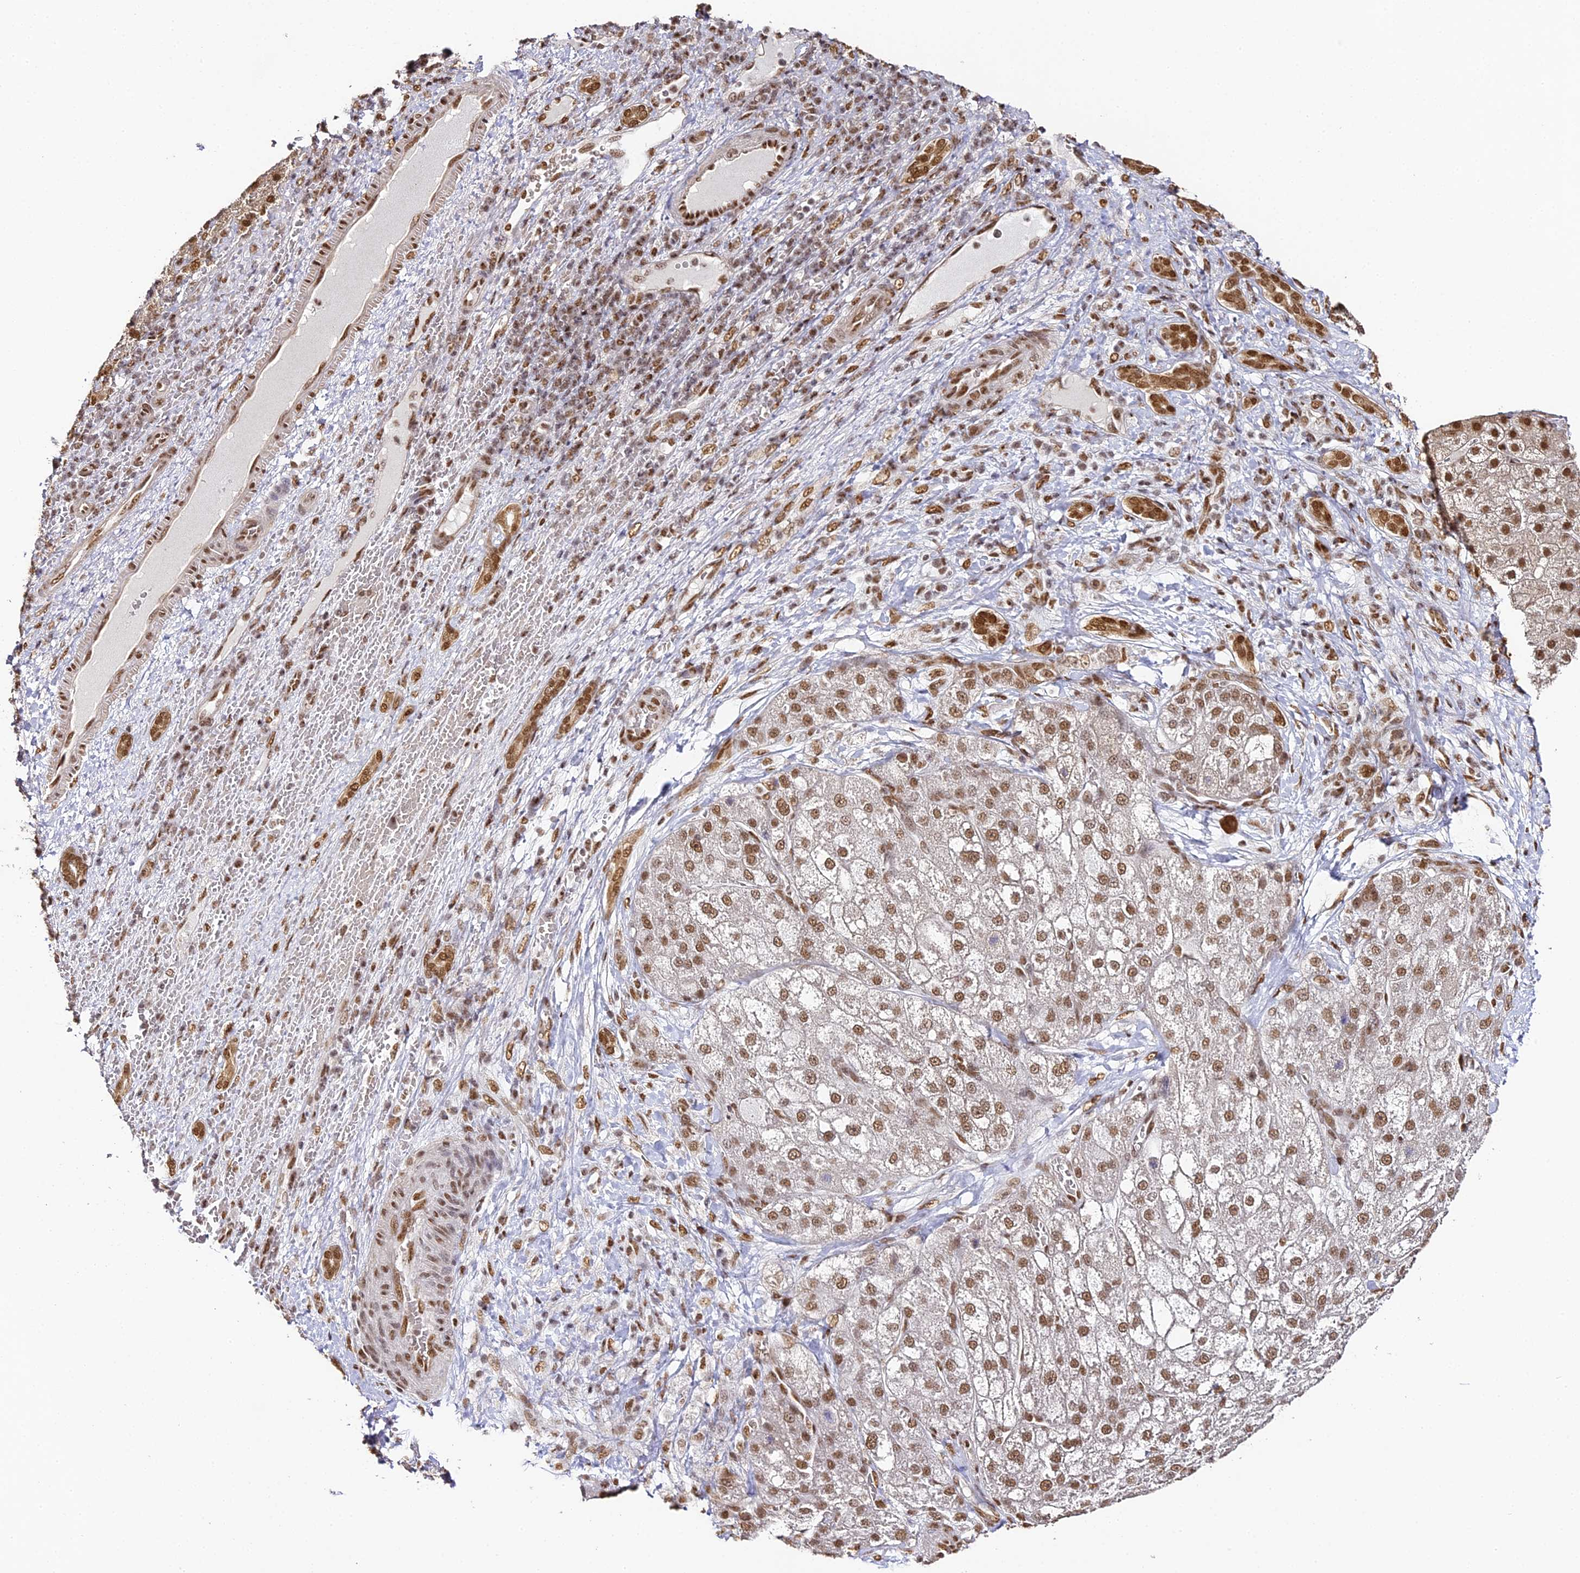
{"staining": {"intensity": "moderate", "quantity": ">75%", "location": "nuclear"}, "tissue": "liver cancer", "cell_type": "Tumor cells", "image_type": "cancer", "snomed": [{"axis": "morphology", "description": "Normal tissue, NOS"}, {"axis": "morphology", "description": "Carcinoma, Hepatocellular, NOS"}, {"axis": "topography", "description": "Liver"}], "caption": "A micrograph of human liver hepatocellular carcinoma stained for a protein shows moderate nuclear brown staining in tumor cells. (IHC, brightfield microscopy, high magnification).", "gene": "HNRNPA1", "patient": {"sex": "male", "age": 57}}